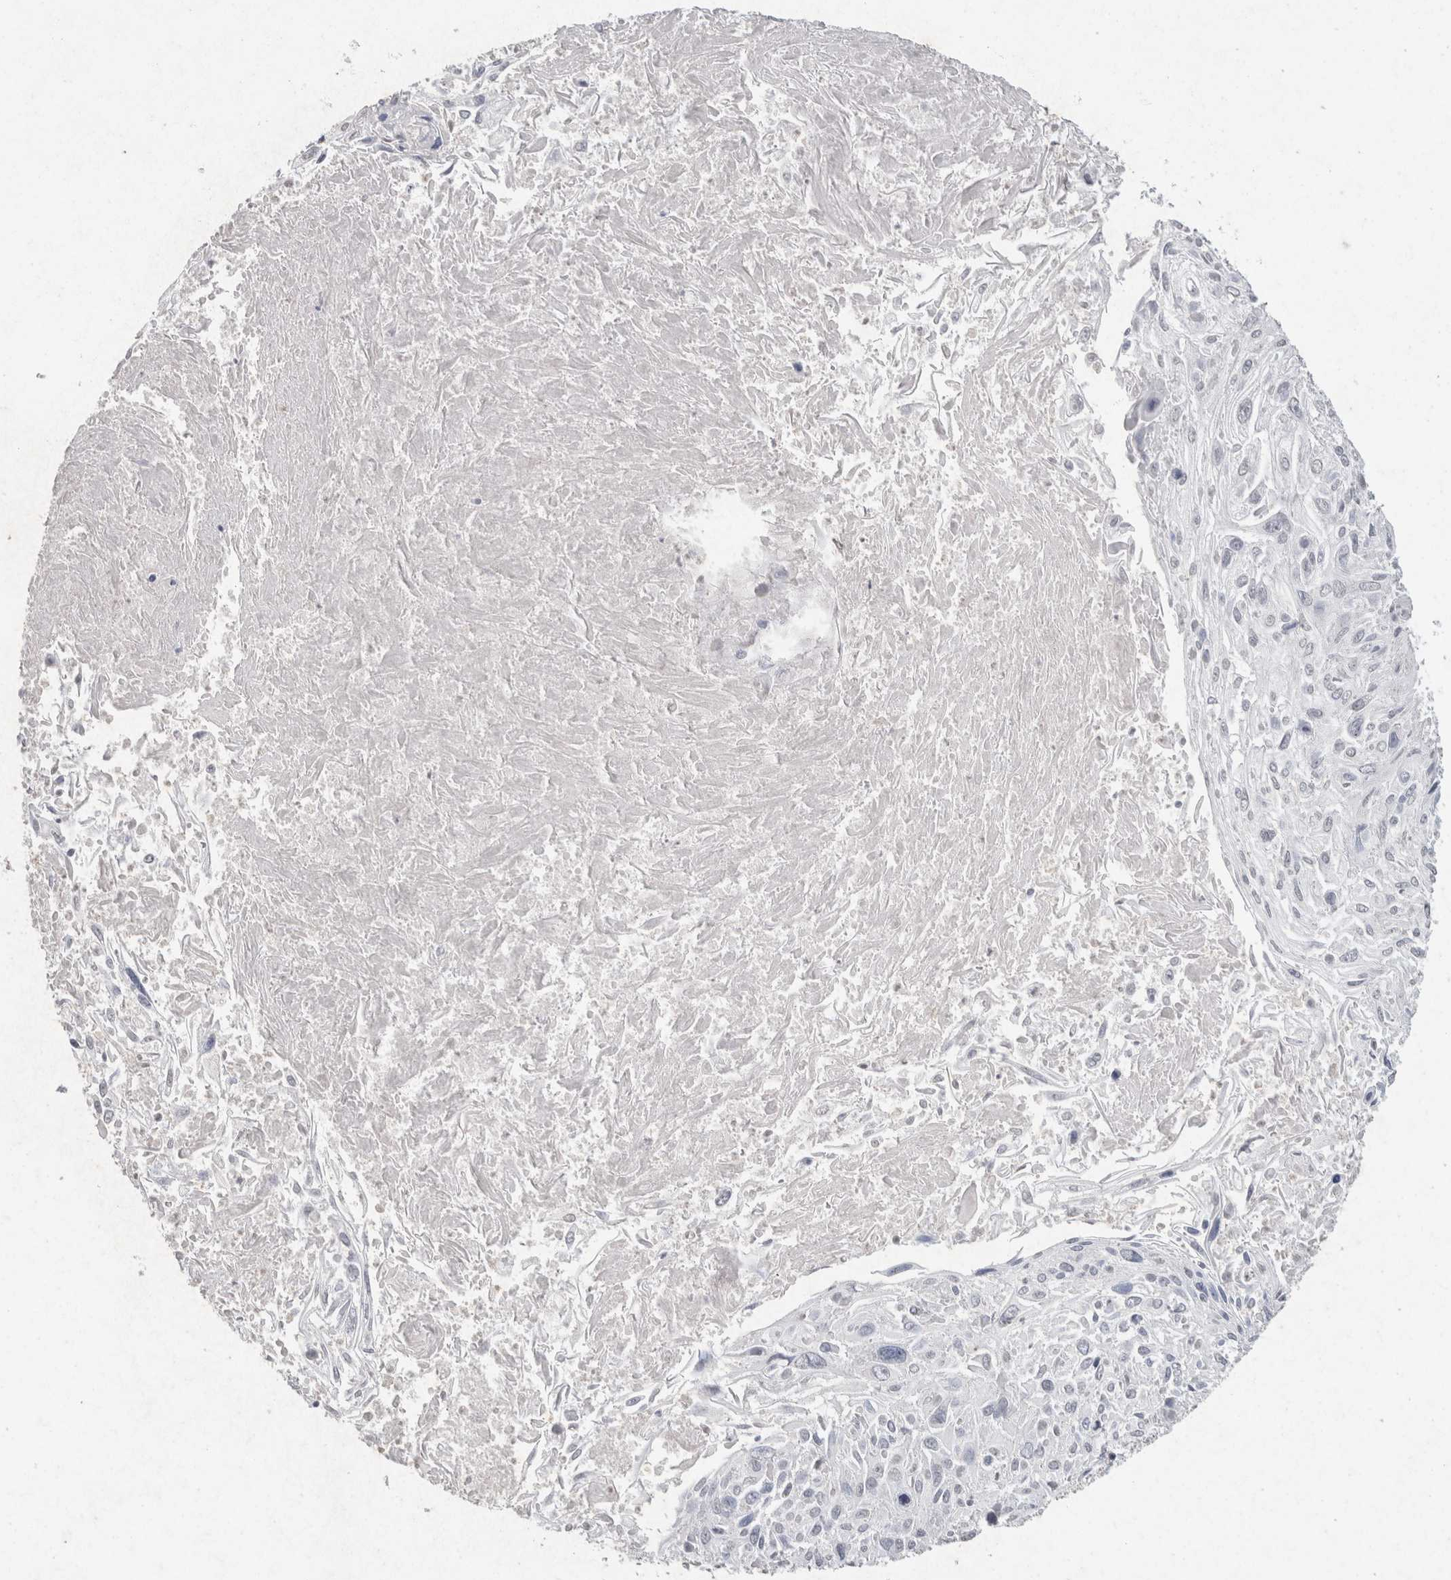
{"staining": {"intensity": "negative", "quantity": "none", "location": "none"}, "tissue": "cervical cancer", "cell_type": "Tumor cells", "image_type": "cancer", "snomed": [{"axis": "morphology", "description": "Squamous cell carcinoma, NOS"}, {"axis": "topography", "description": "Cervix"}], "caption": "High power microscopy micrograph of an immunohistochemistry (IHC) micrograph of cervical squamous cell carcinoma, revealing no significant staining in tumor cells.", "gene": "CNTN1", "patient": {"sex": "female", "age": 51}}